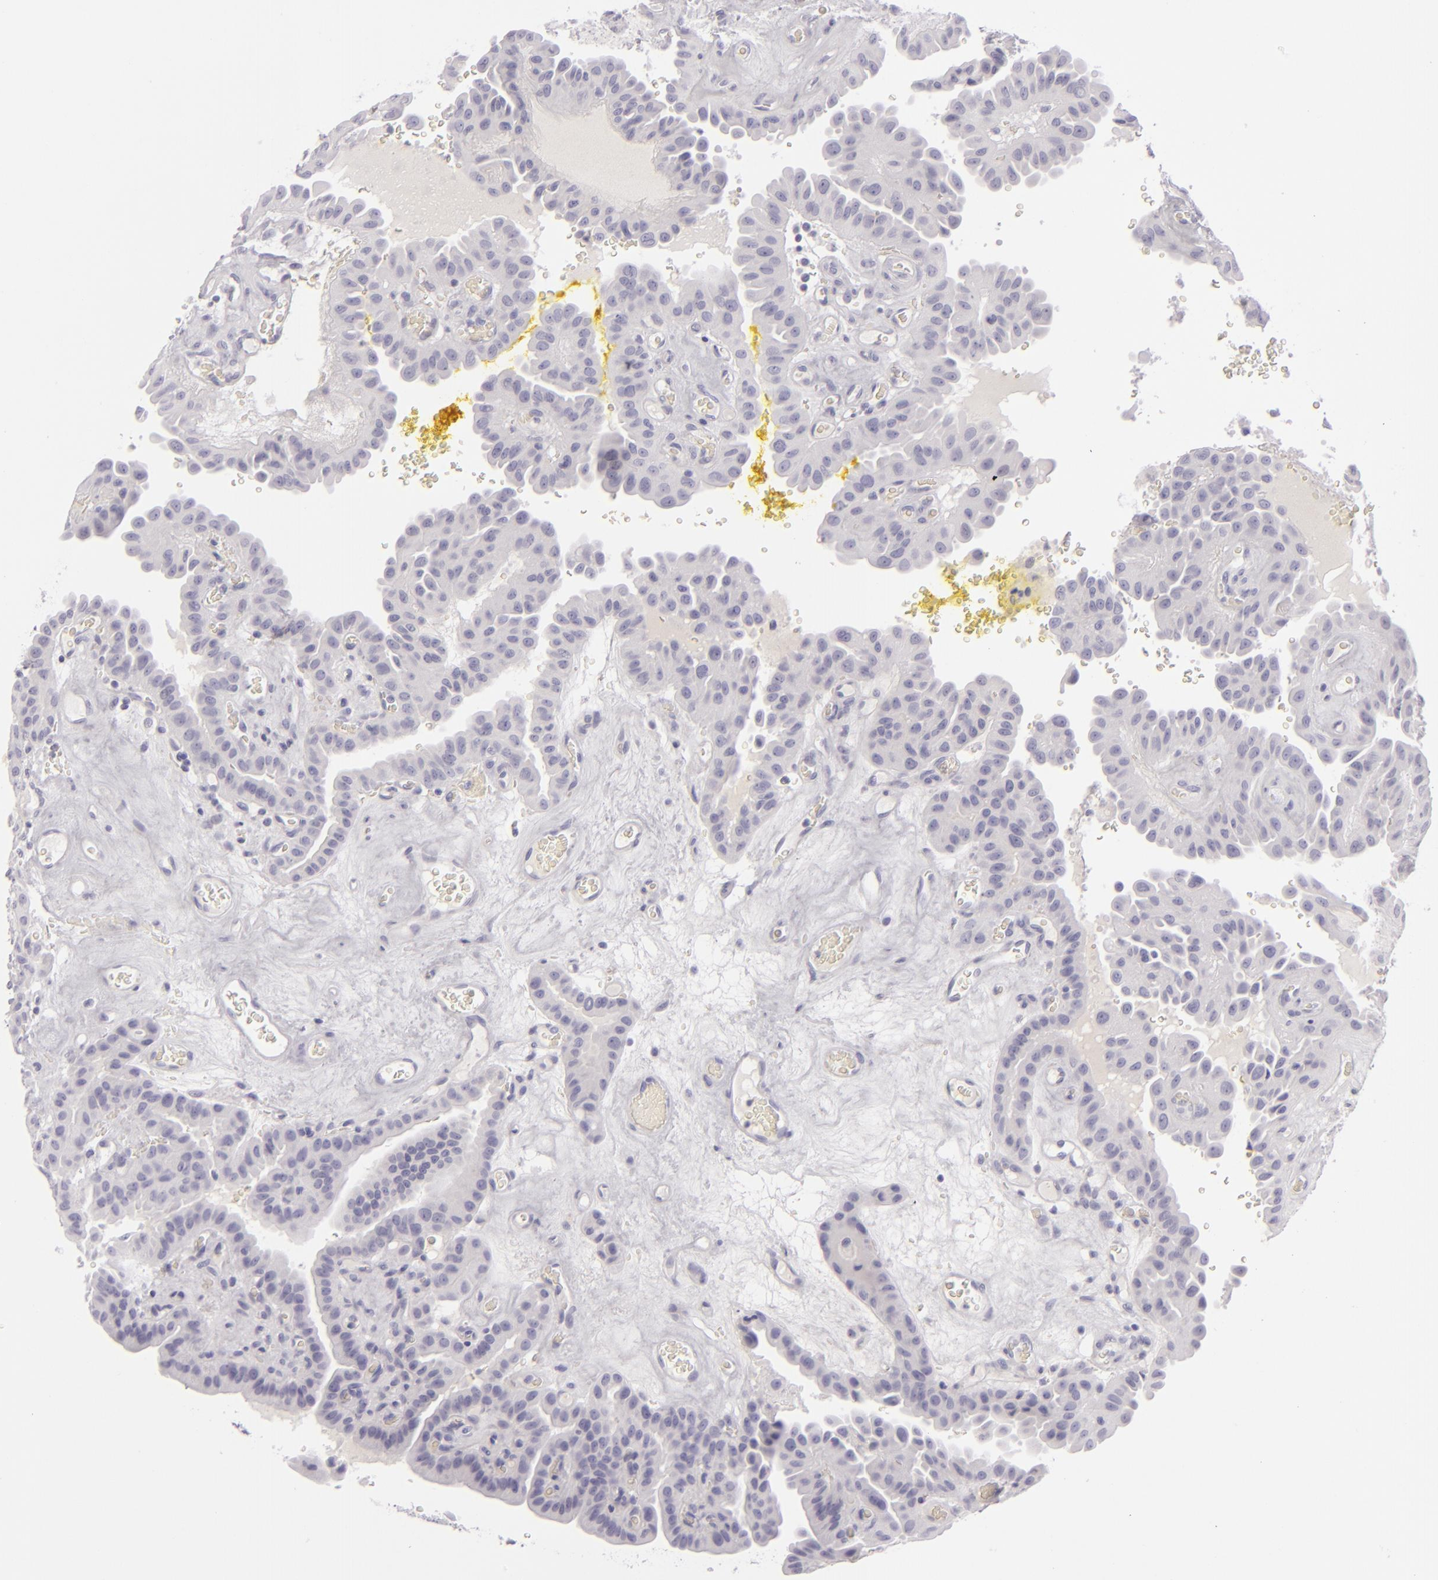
{"staining": {"intensity": "negative", "quantity": "none", "location": "none"}, "tissue": "thyroid cancer", "cell_type": "Tumor cells", "image_type": "cancer", "snomed": [{"axis": "morphology", "description": "Papillary adenocarcinoma, NOS"}, {"axis": "topography", "description": "Thyroid gland"}], "caption": "This is an immunohistochemistry (IHC) image of human thyroid papillary adenocarcinoma. There is no expression in tumor cells.", "gene": "CDX2", "patient": {"sex": "male", "age": 87}}